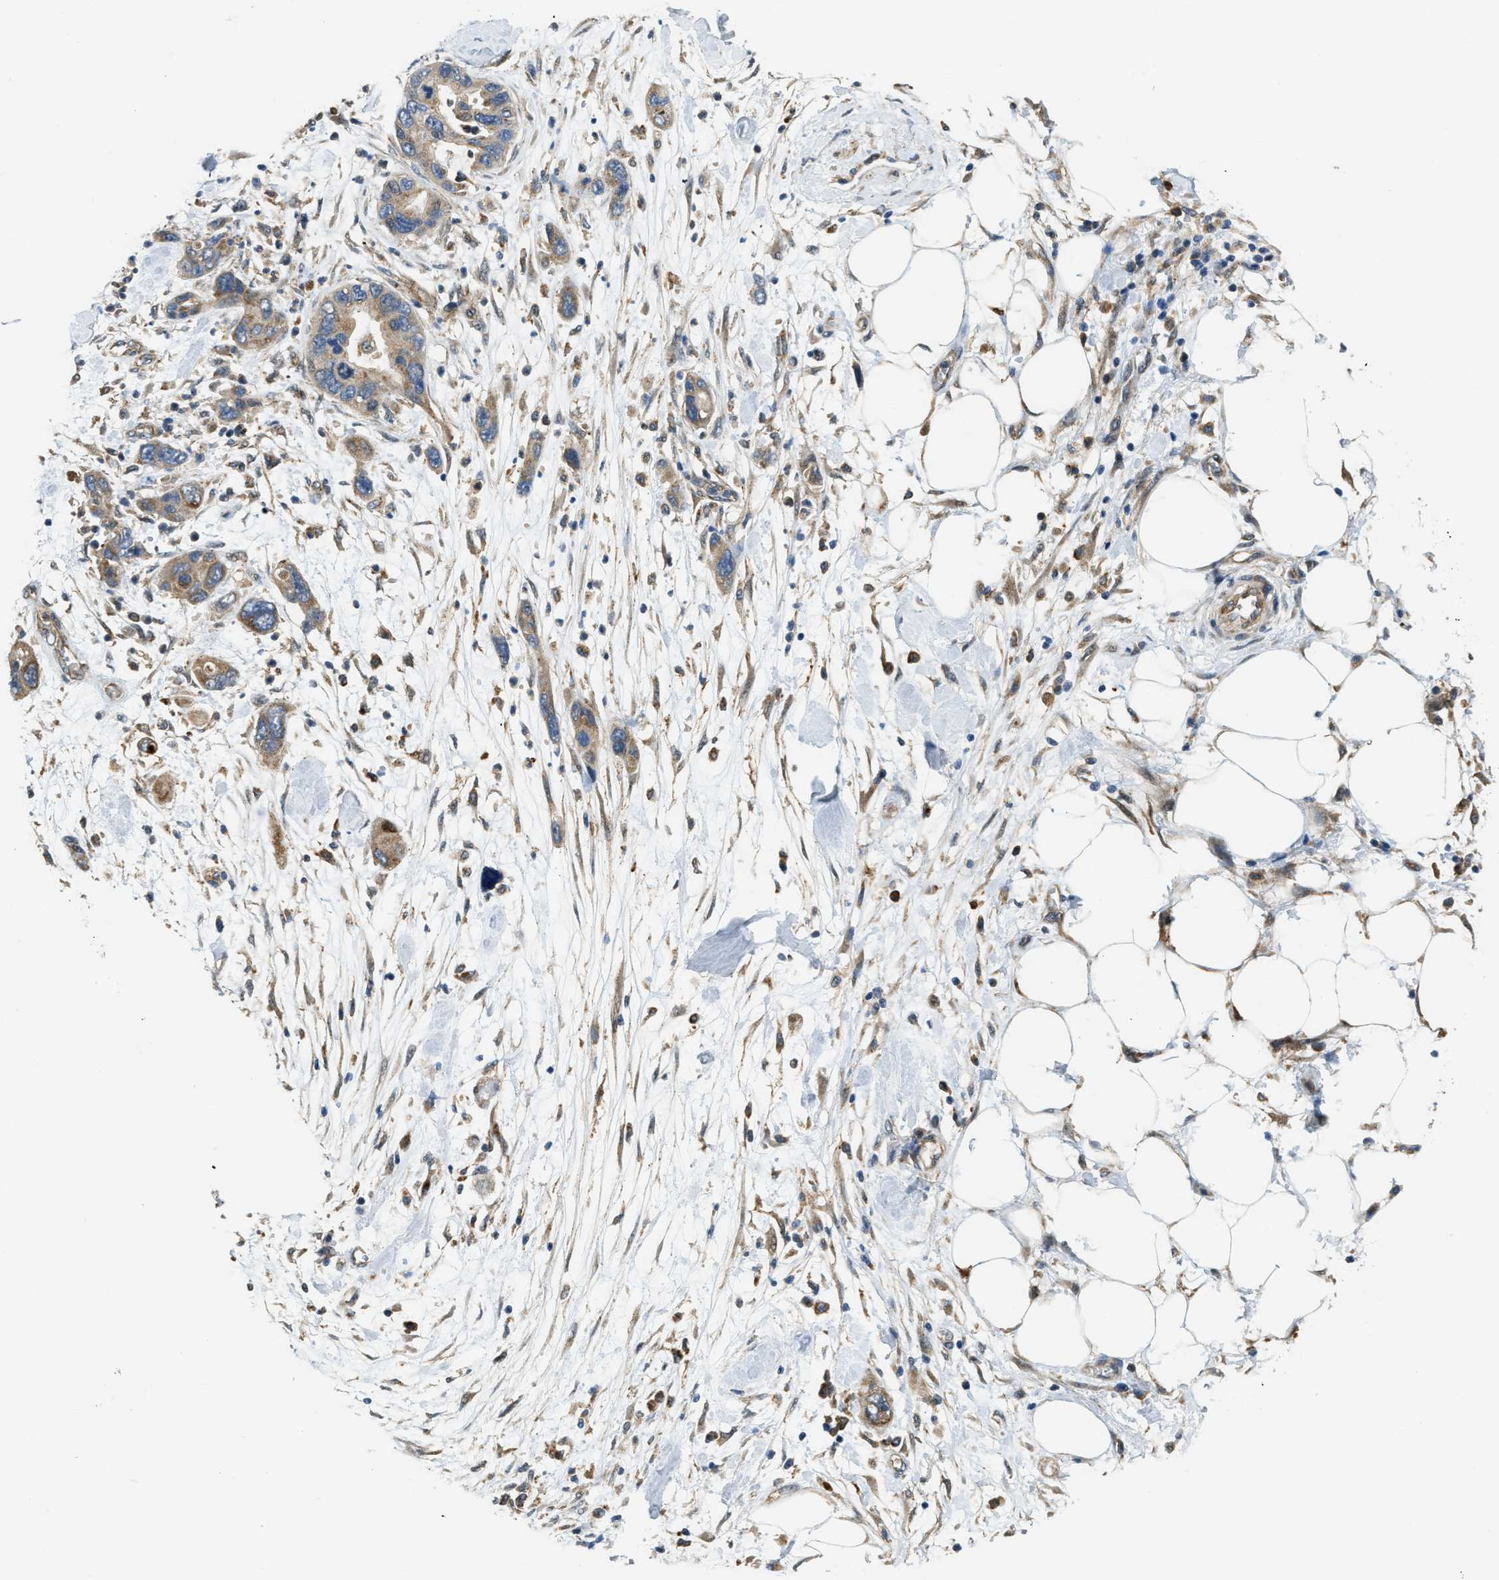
{"staining": {"intensity": "moderate", "quantity": ">75%", "location": "cytoplasmic/membranous"}, "tissue": "pancreatic cancer", "cell_type": "Tumor cells", "image_type": "cancer", "snomed": [{"axis": "morphology", "description": "Normal tissue, NOS"}, {"axis": "morphology", "description": "Adenocarcinoma, NOS"}, {"axis": "topography", "description": "Pancreas"}], "caption": "Immunohistochemical staining of human adenocarcinoma (pancreatic) reveals moderate cytoplasmic/membranous protein staining in about >75% of tumor cells.", "gene": "STARD3NL", "patient": {"sex": "female", "age": 71}}